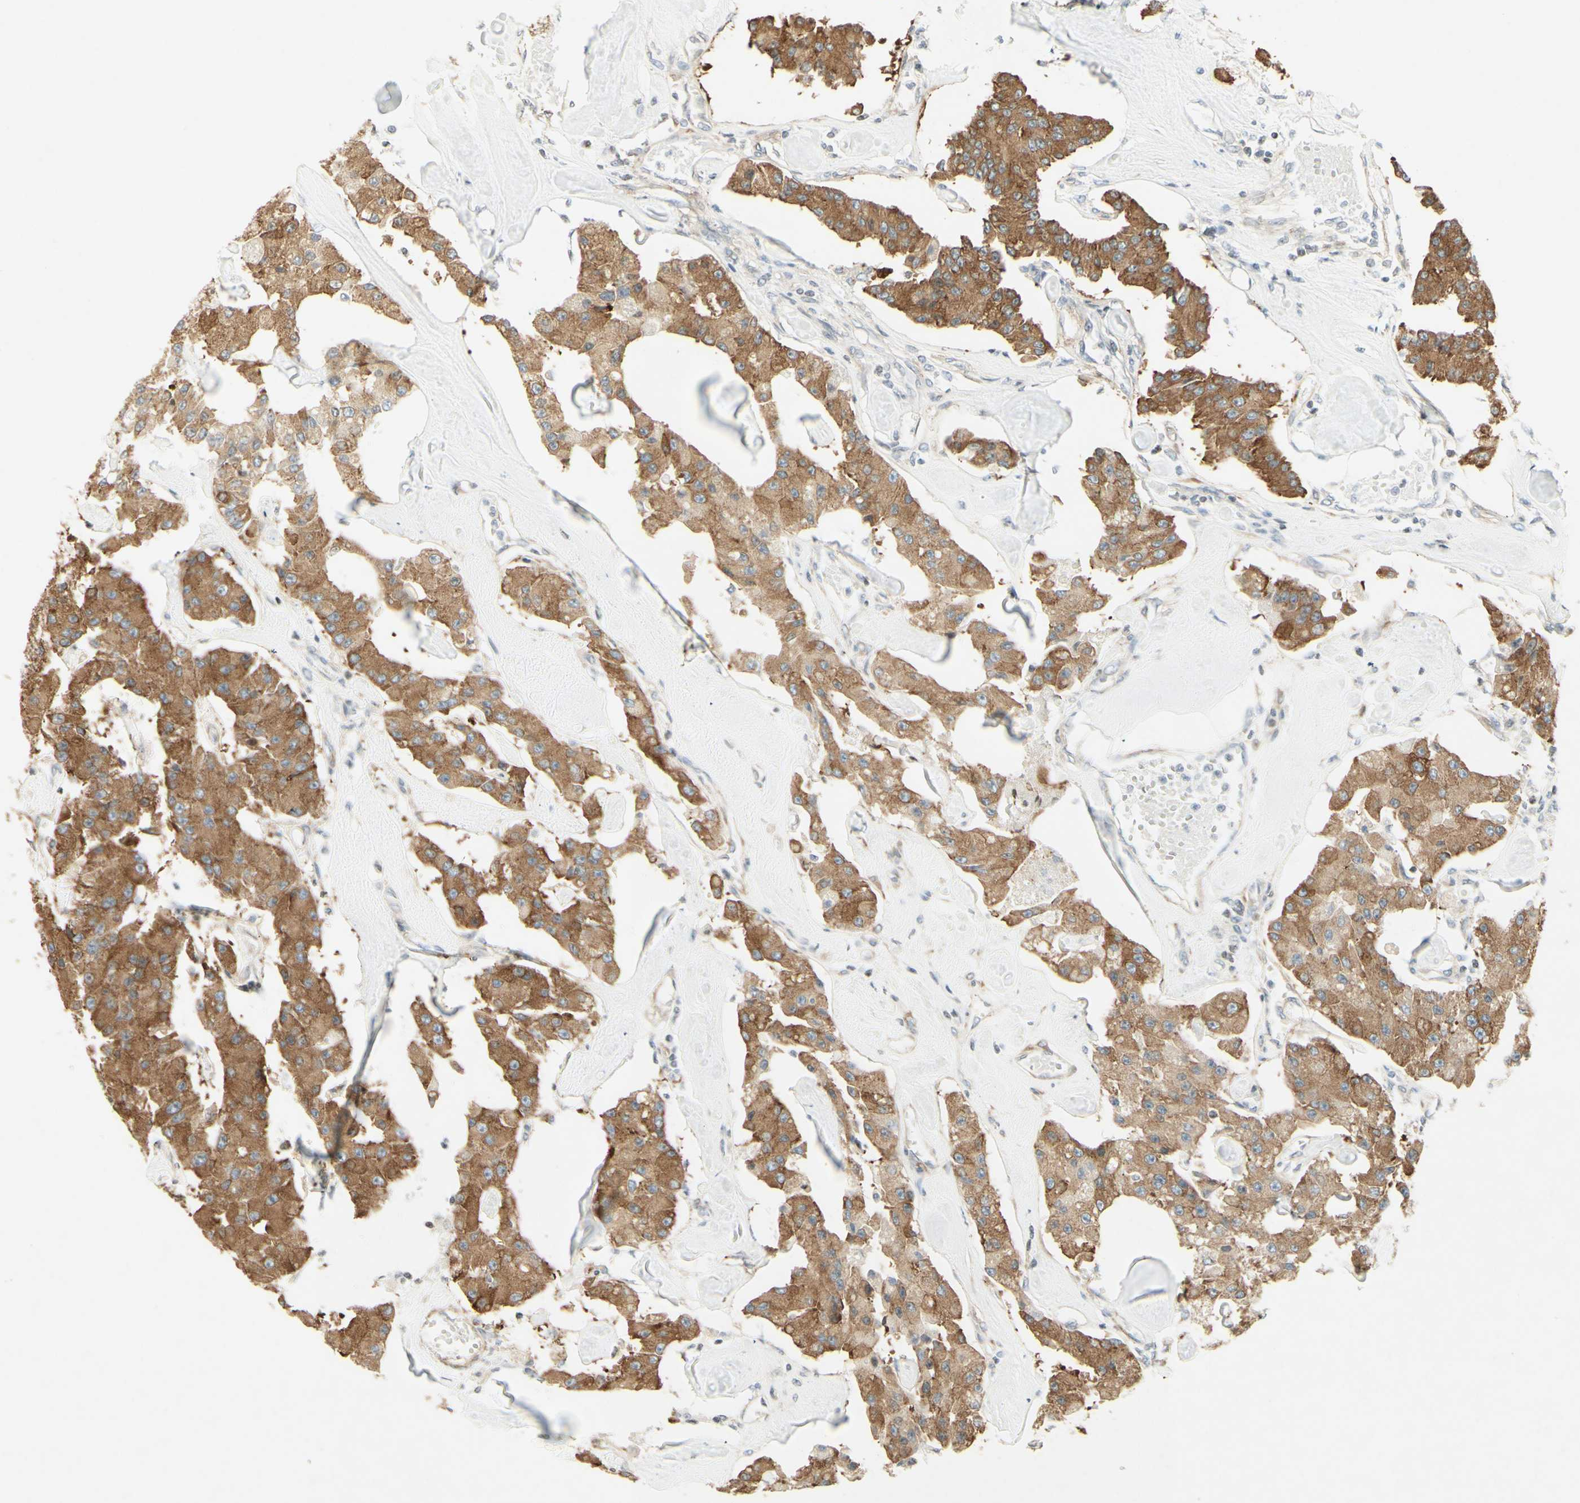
{"staining": {"intensity": "moderate", "quantity": ">75%", "location": "cytoplasmic/membranous"}, "tissue": "carcinoid", "cell_type": "Tumor cells", "image_type": "cancer", "snomed": [{"axis": "morphology", "description": "Carcinoid, malignant, NOS"}, {"axis": "topography", "description": "Pancreas"}], "caption": "Immunohistochemistry of human carcinoid exhibits medium levels of moderate cytoplasmic/membranous expression in about >75% of tumor cells.", "gene": "MAP1B", "patient": {"sex": "male", "age": 41}}